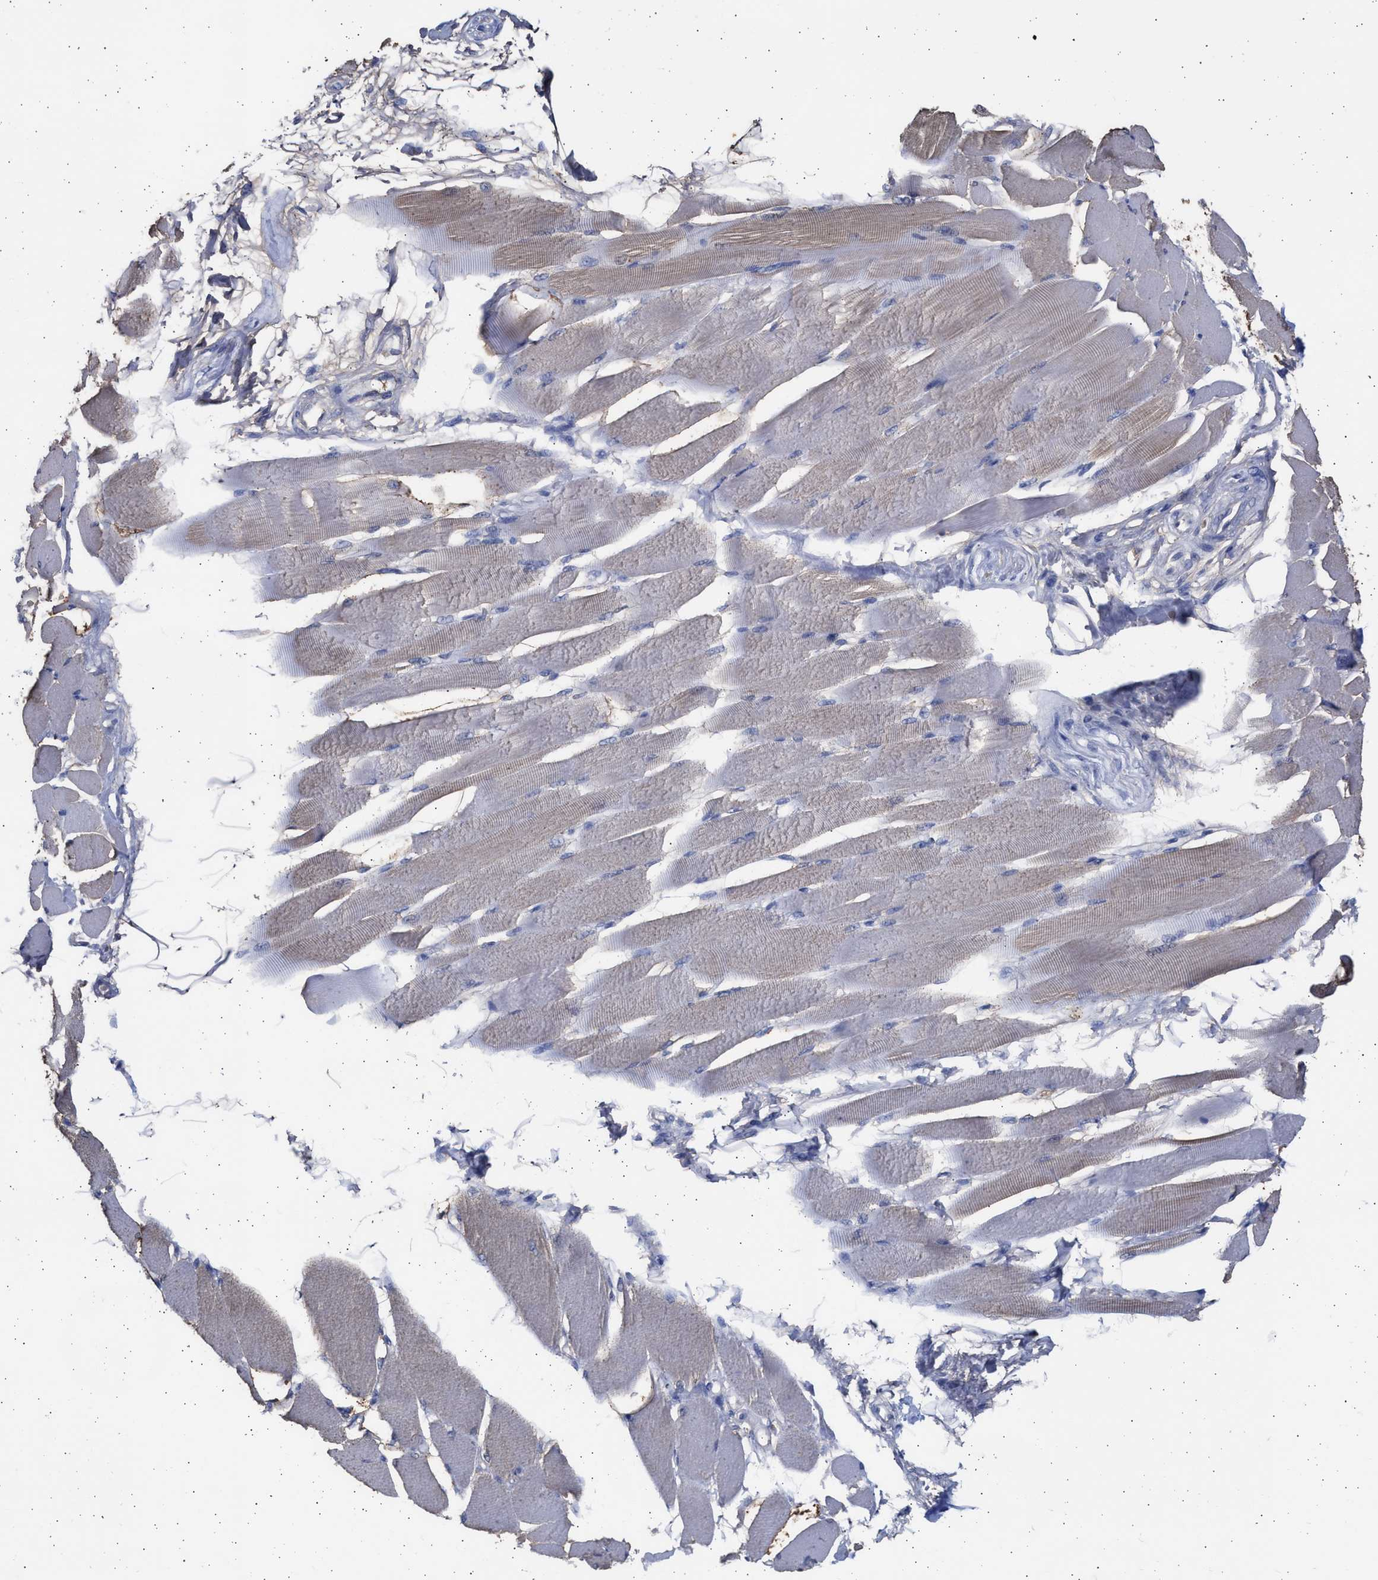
{"staining": {"intensity": "weak", "quantity": "25%-75%", "location": "cytoplasmic/membranous"}, "tissue": "skeletal muscle", "cell_type": "Myocytes", "image_type": "normal", "snomed": [{"axis": "morphology", "description": "Normal tissue, NOS"}, {"axis": "topography", "description": "Skeletal muscle"}, {"axis": "topography", "description": "Peripheral nerve tissue"}], "caption": "Human skeletal muscle stained for a protein (brown) shows weak cytoplasmic/membranous positive staining in approximately 25%-75% of myocytes.", "gene": "ALDOC", "patient": {"sex": "female", "age": 84}}